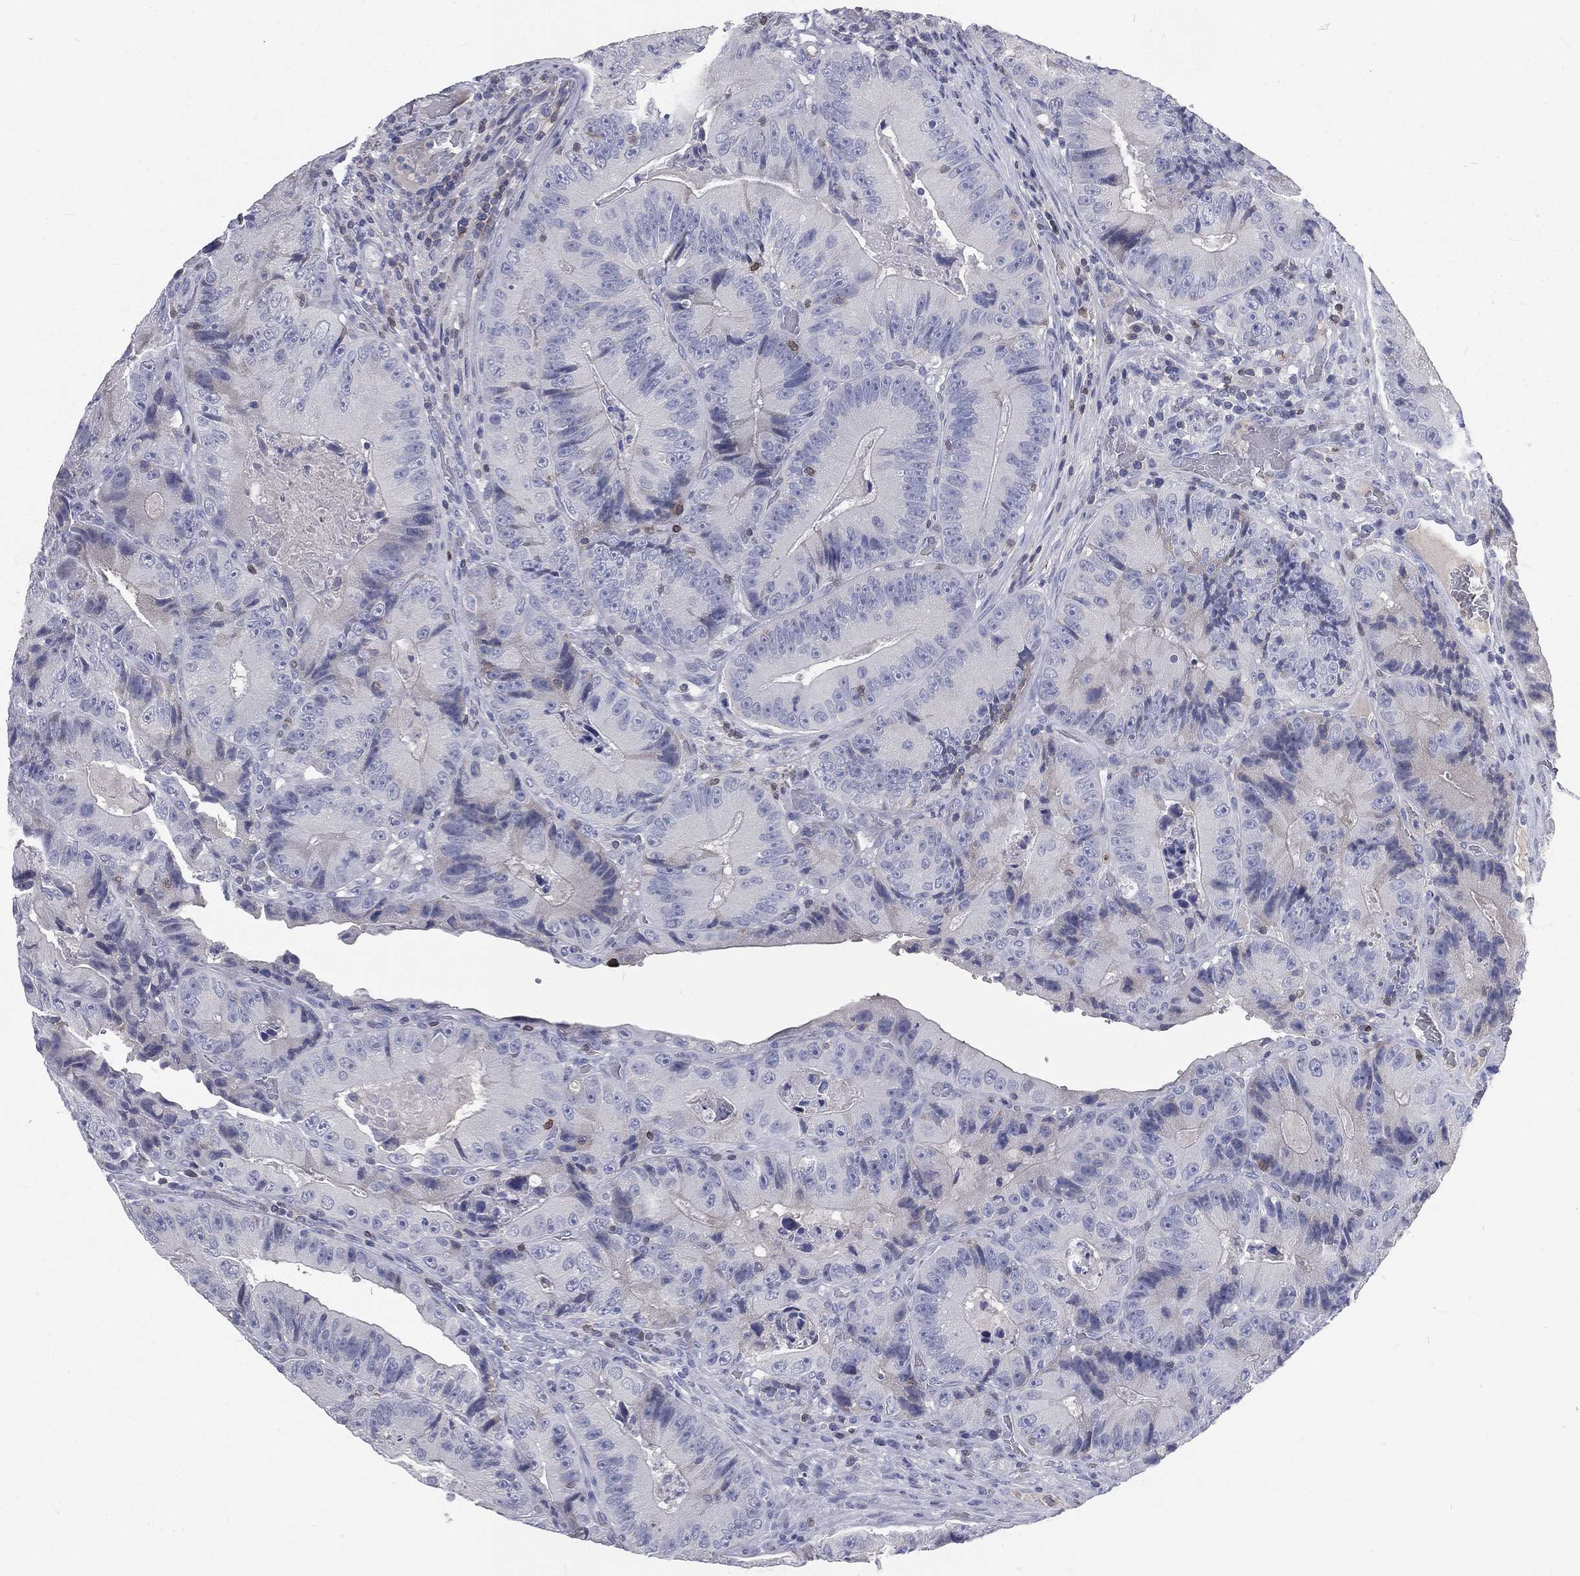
{"staining": {"intensity": "negative", "quantity": "none", "location": "none"}, "tissue": "colorectal cancer", "cell_type": "Tumor cells", "image_type": "cancer", "snomed": [{"axis": "morphology", "description": "Adenocarcinoma, NOS"}, {"axis": "topography", "description": "Colon"}], "caption": "Tumor cells show no significant protein positivity in colorectal cancer (adenocarcinoma).", "gene": "CD3D", "patient": {"sex": "female", "age": 86}}